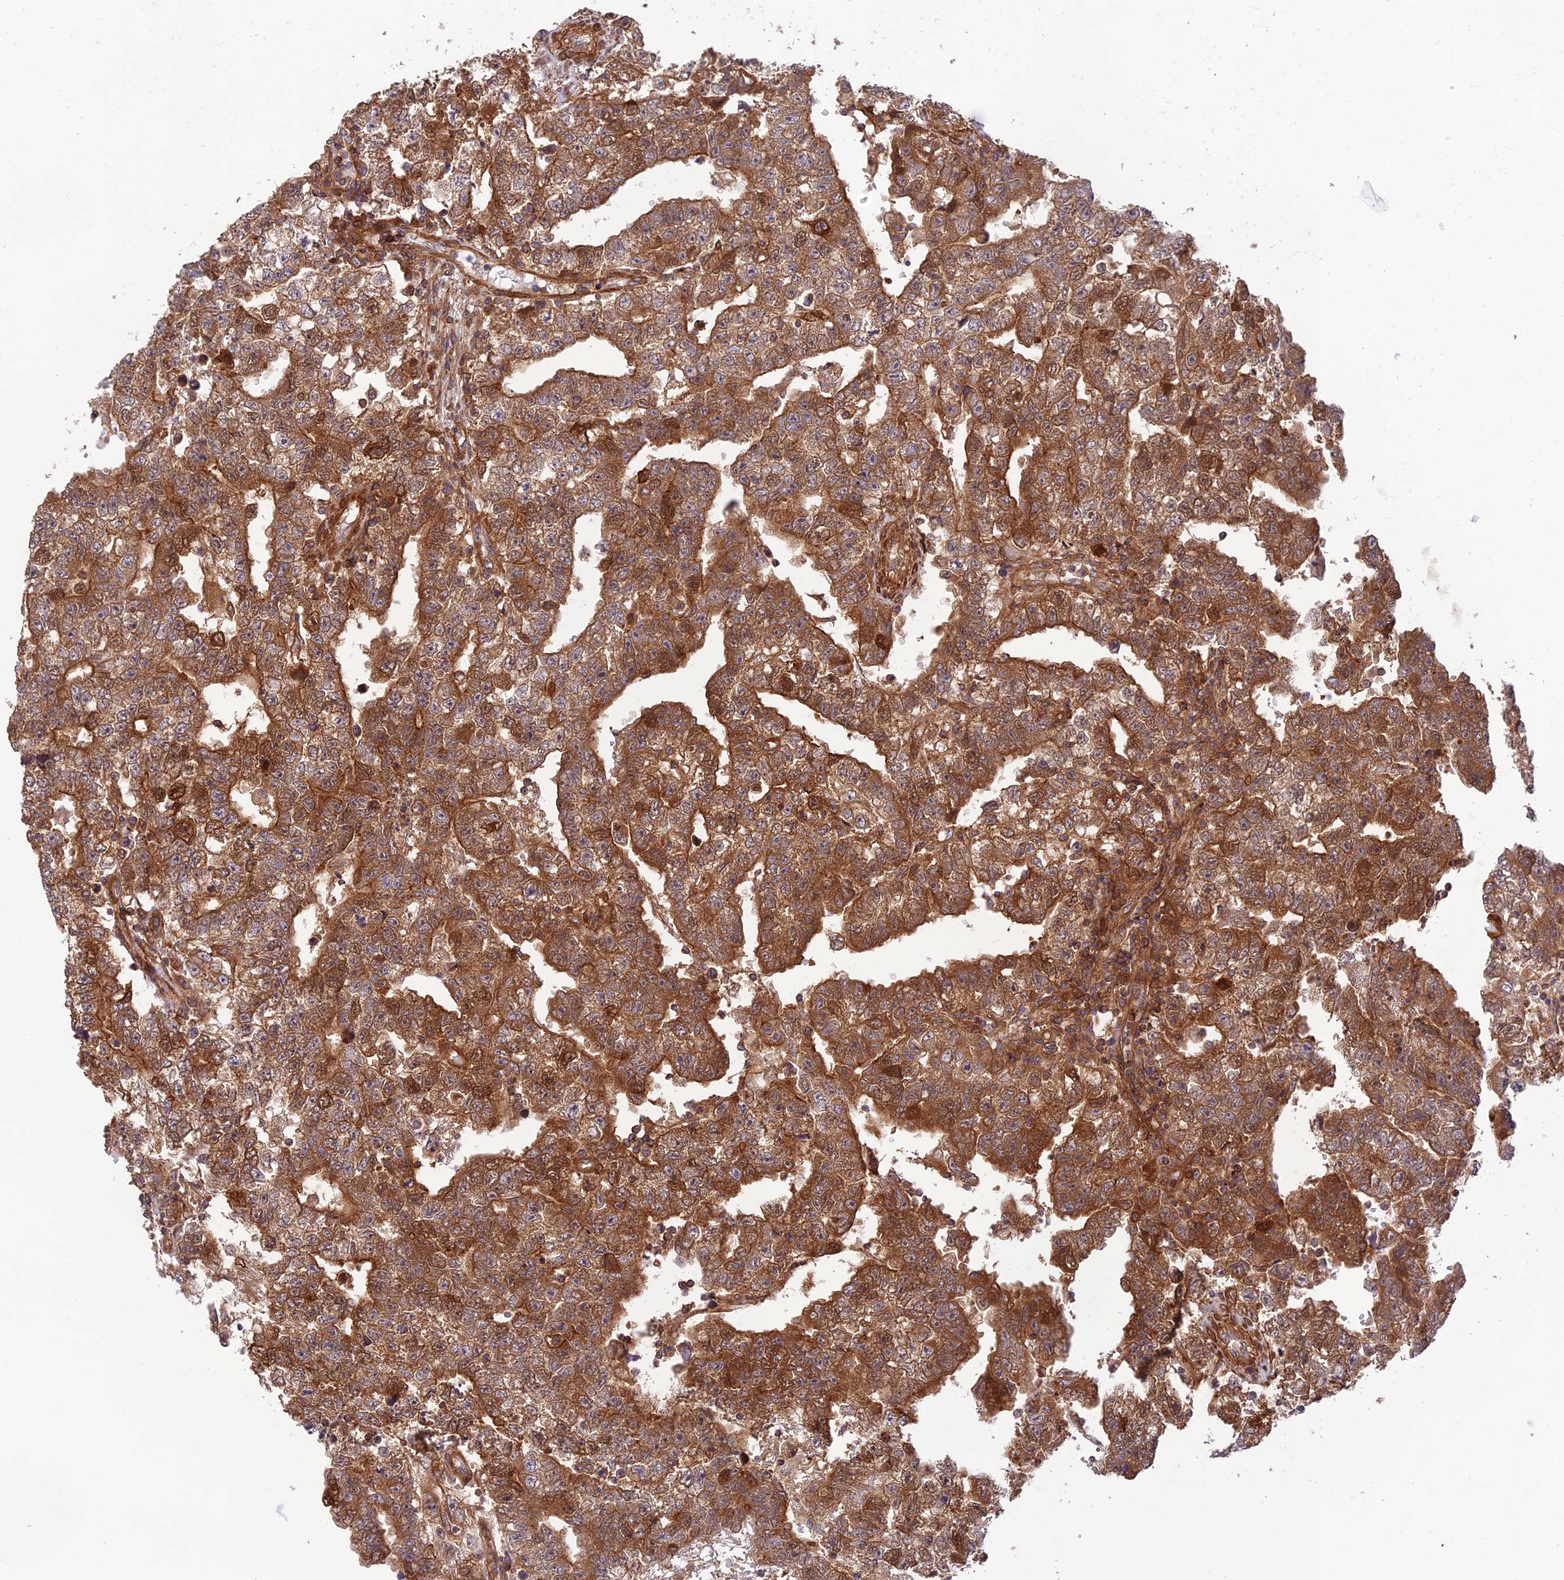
{"staining": {"intensity": "strong", "quantity": ">75%", "location": "cytoplasmic/membranous"}, "tissue": "testis cancer", "cell_type": "Tumor cells", "image_type": "cancer", "snomed": [{"axis": "morphology", "description": "Carcinoma, Embryonal, NOS"}, {"axis": "topography", "description": "Testis"}], "caption": "Immunohistochemistry (IHC) micrograph of testis cancer (embryonal carcinoma) stained for a protein (brown), which demonstrates high levels of strong cytoplasmic/membranous expression in approximately >75% of tumor cells.", "gene": "EVI5L", "patient": {"sex": "male", "age": 25}}